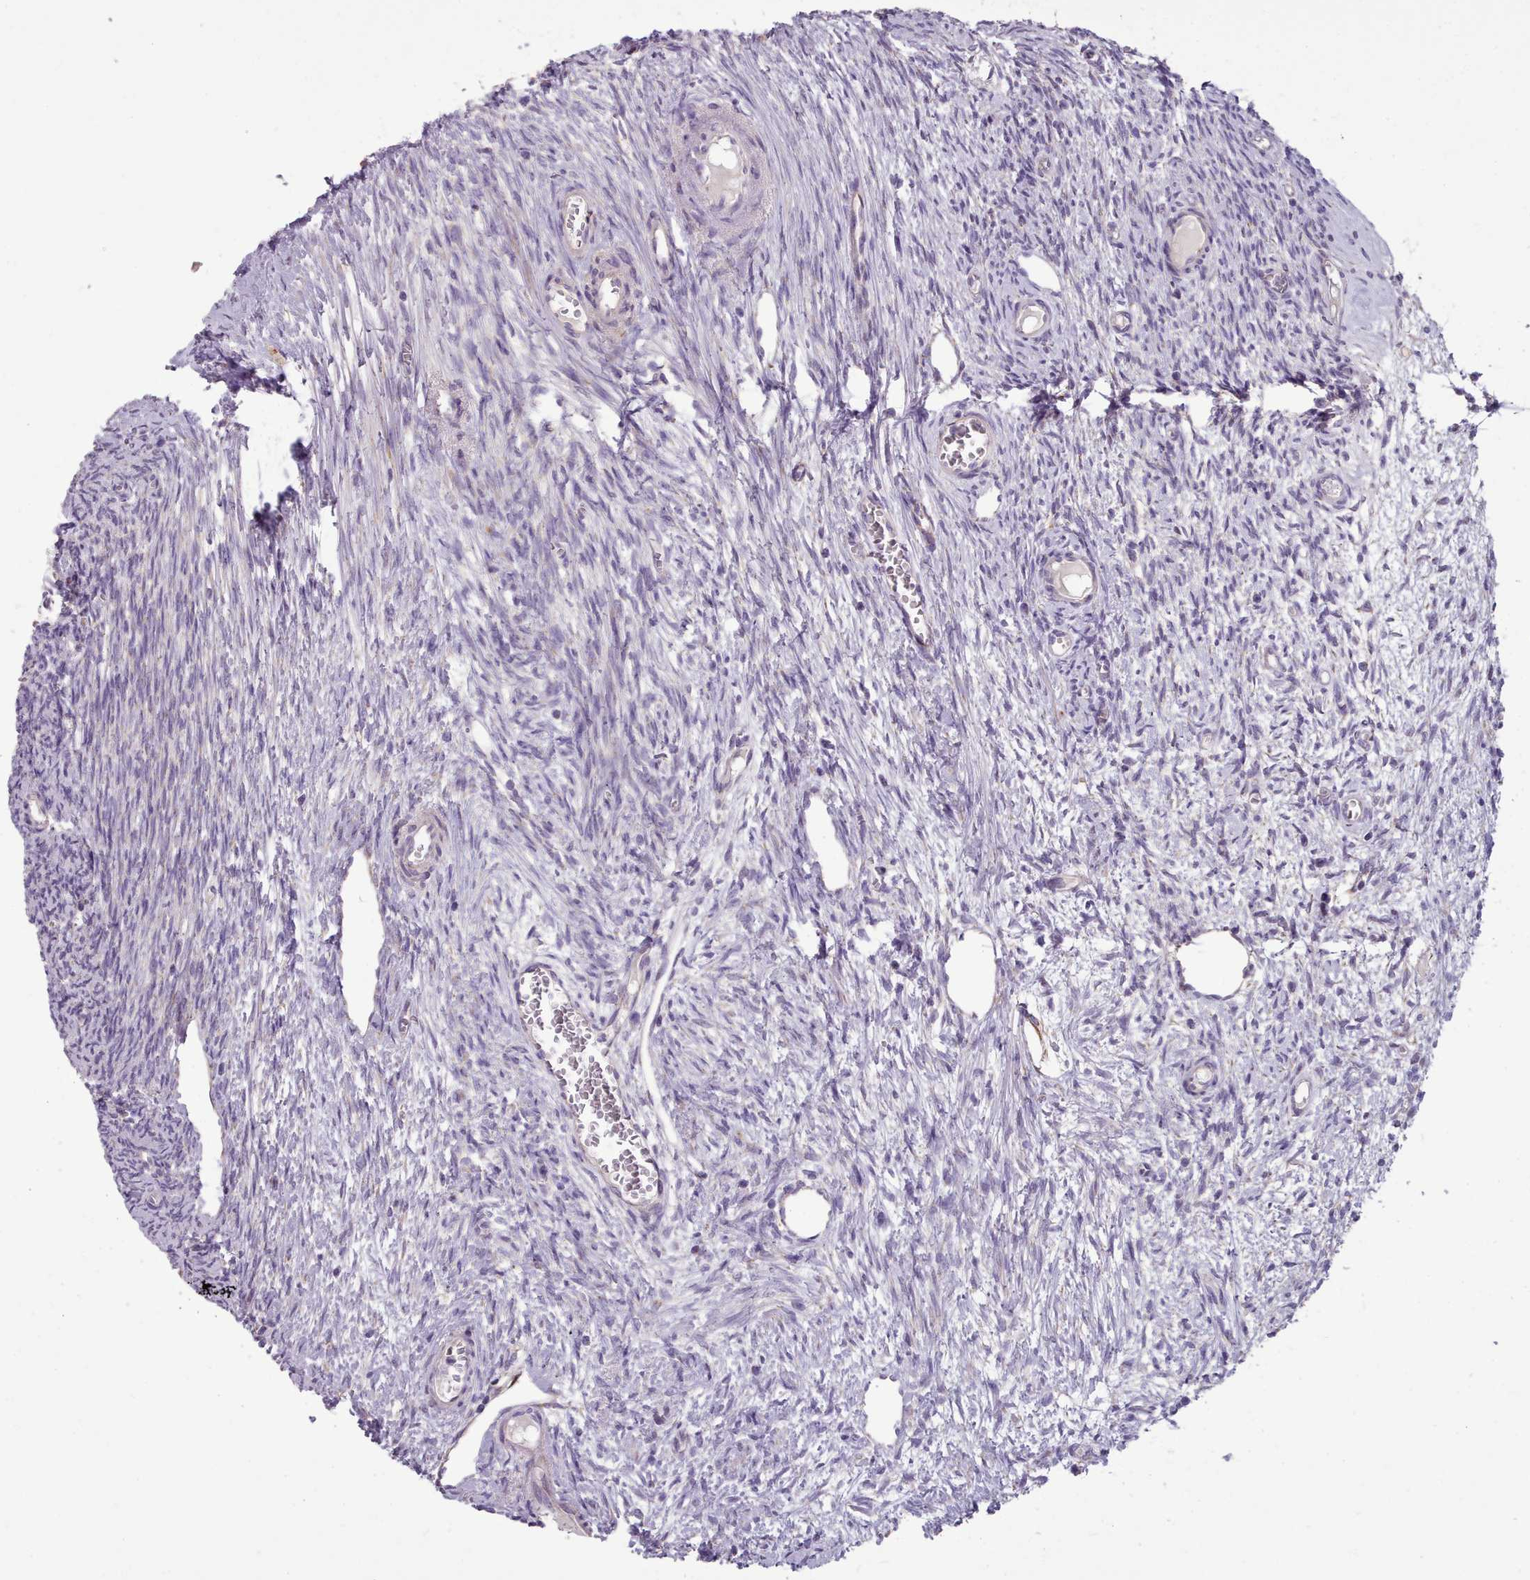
{"staining": {"intensity": "strong", "quantity": ">75%", "location": "cytoplasmic/membranous"}, "tissue": "ovary", "cell_type": "Follicle cells", "image_type": "normal", "snomed": [{"axis": "morphology", "description": "Normal tissue, NOS"}, {"axis": "topography", "description": "Ovary"}], "caption": "Ovary stained with IHC shows strong cytoplasmic/membranous positivity in about >75% of follicle cells. The staining is performed using DAB brown chromogen to label protein expression. The nuclei are counter-stained blue using hematoxylin.", "gene": "FKBP10", "patient": {"sex": "female", "age": 44}}